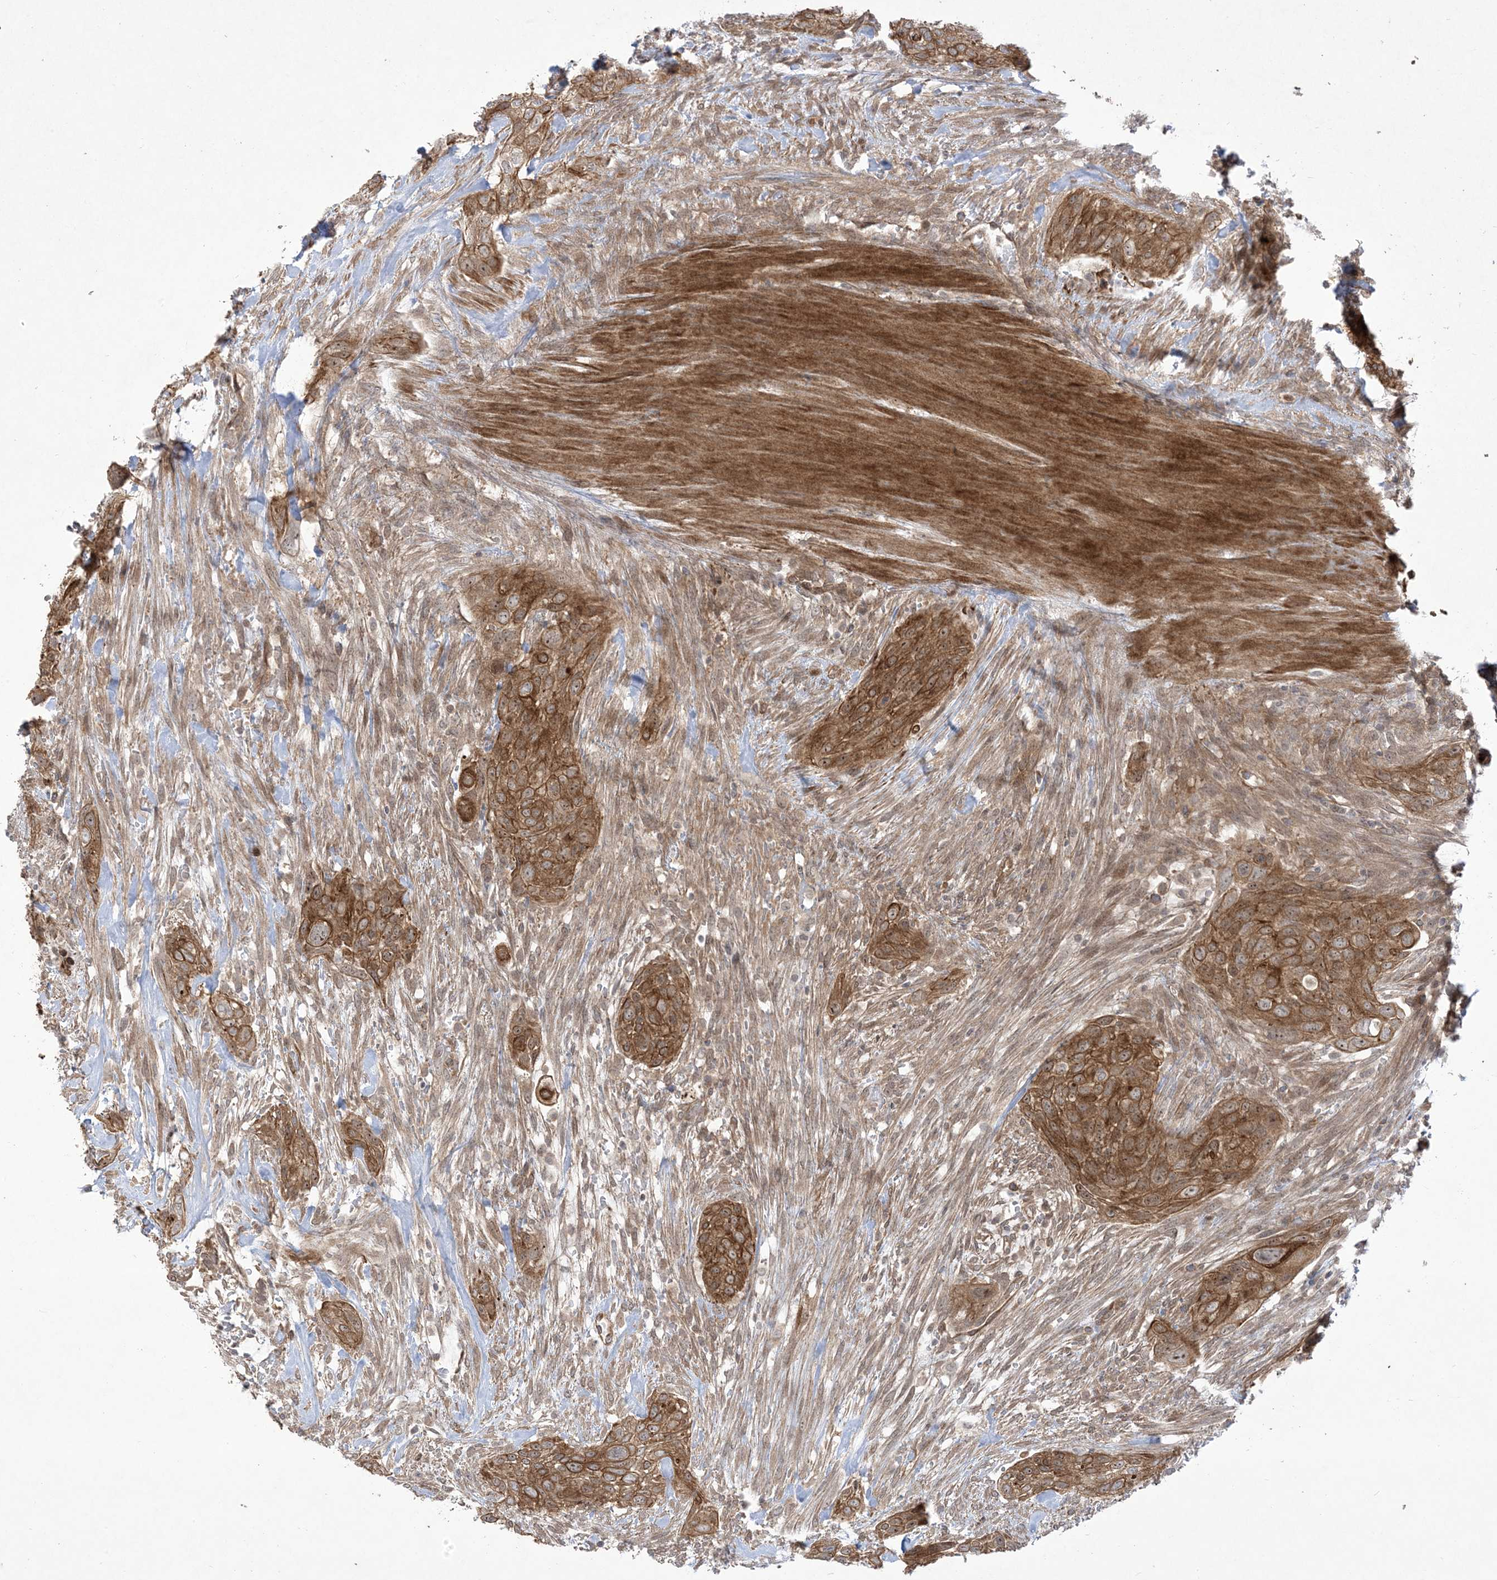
{"staining": {"intensity": "strong", "quantity": ">75%", "location": "cytoplasmic/membranous,nuclear"}, "tissue": "urothelial cancer", "cell_type": "Tumor cells", "image_type": "cancer", "snomed": [{"axis": "morphology", "description": "Urothelial carcinoma, High grade"}, {"axis": "topography", "description": "Urinary bladder"}], "caption": "Urothelial cancer tissue shows strong cytoplasmic/membranous and nuclear positivity in approximately >75% of tumor cells, visualized by immunohistochemistry.", "gene": "SOGA3", "patient": {"sex": "male", "age": 35}}